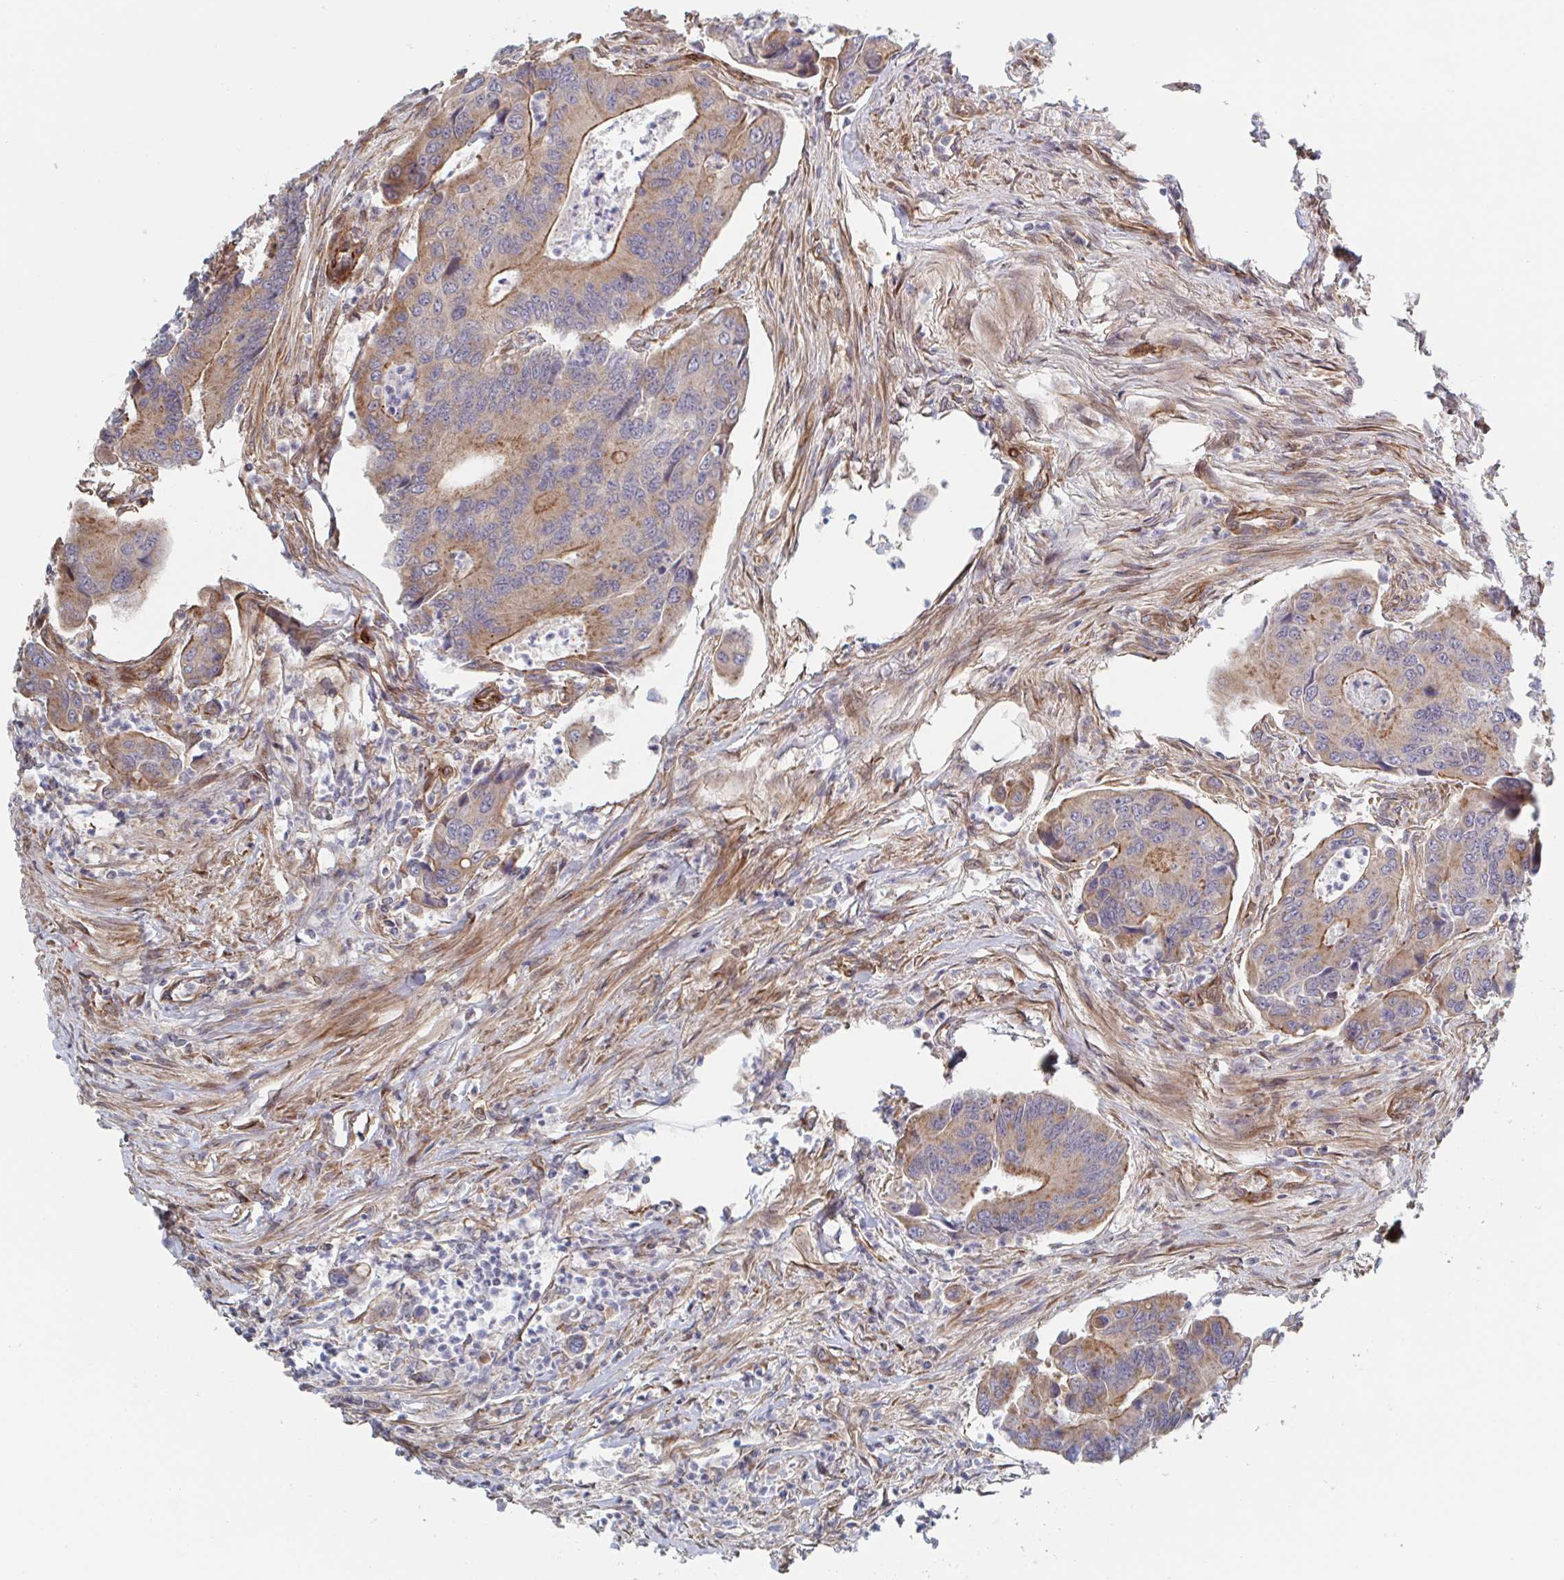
{"staining": {"intensity": "moderate", "quantity": "25%-75%", "location": "cytoplasmic/membranous"}, "tissue": "colorectal cancer", "cell_type": "Tumor cells", "image_type": "cancer", "snomed": [{"axis": "morphology", "description": "Adenocarcinoma, NOS"}, {"axis": "topography", "description": "Colon"}], "caption": "Colorectal cancer was stained to show a protein in brown. There is medium levels of moderate cytoplasmic/membranous positivity in about 25%-75% of tumor cells.", "gene": "DVL3", "patient": {"sex": "female", "age": 67}}